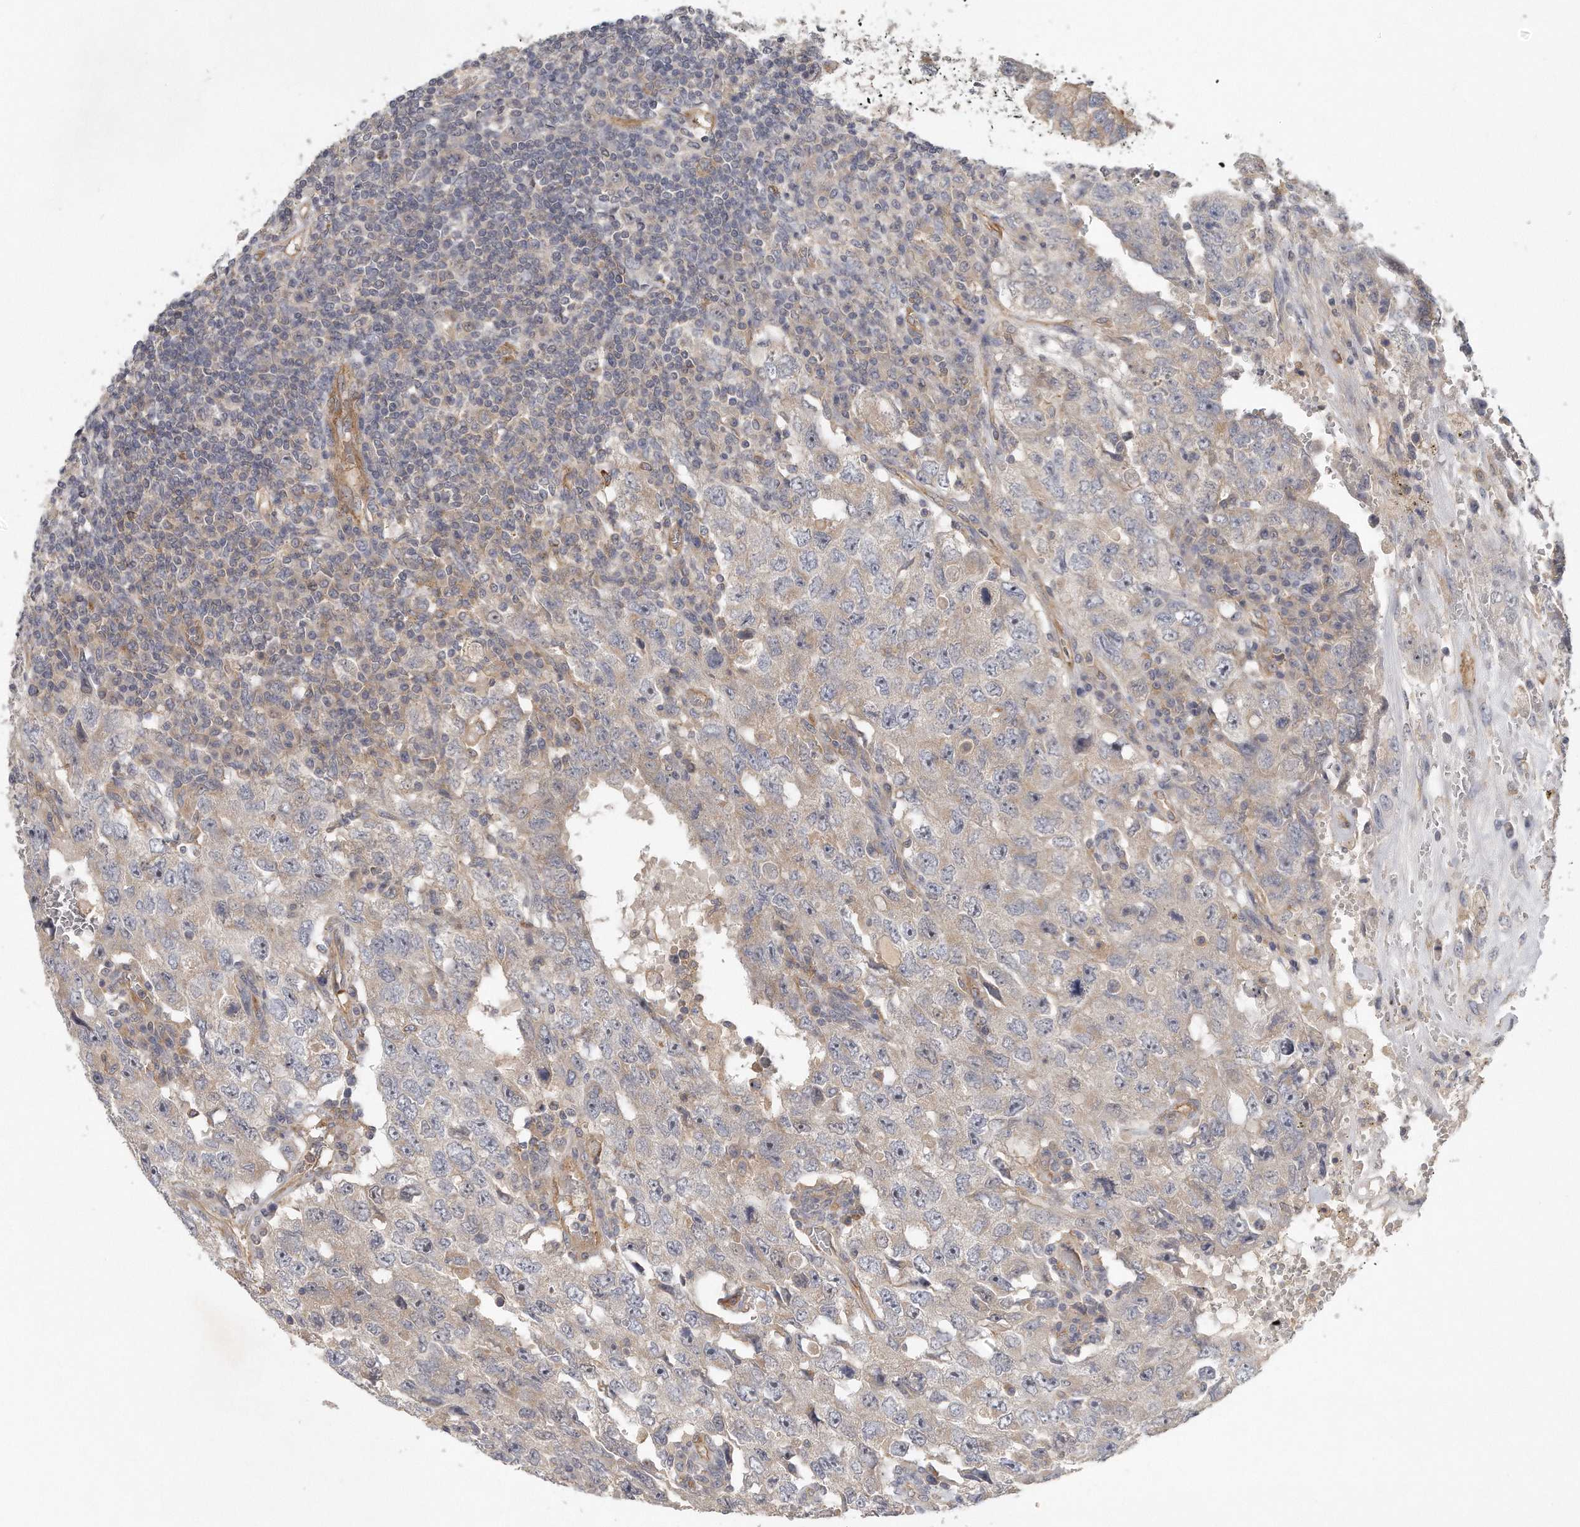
{"staining": {"intensity": "weak", "quantity": "<25%", "location": "cytoplasmic/membranous"}, "tissue": "testis cancer", "cell_type": "Tumor cells", "image_type": "cancer", "snomed": [{"axis": "morphology", "description": "Carcinoma, Embryonal, NOS"}, {"axis": "topography", "description": "Testis"}], "caption": "Micrograph shows no significant protein expression in tumor cells of testis cancer (embryonal carcinoma).", "gene": "MTERF4", "patient": {"sex": "male", "age": 26}}